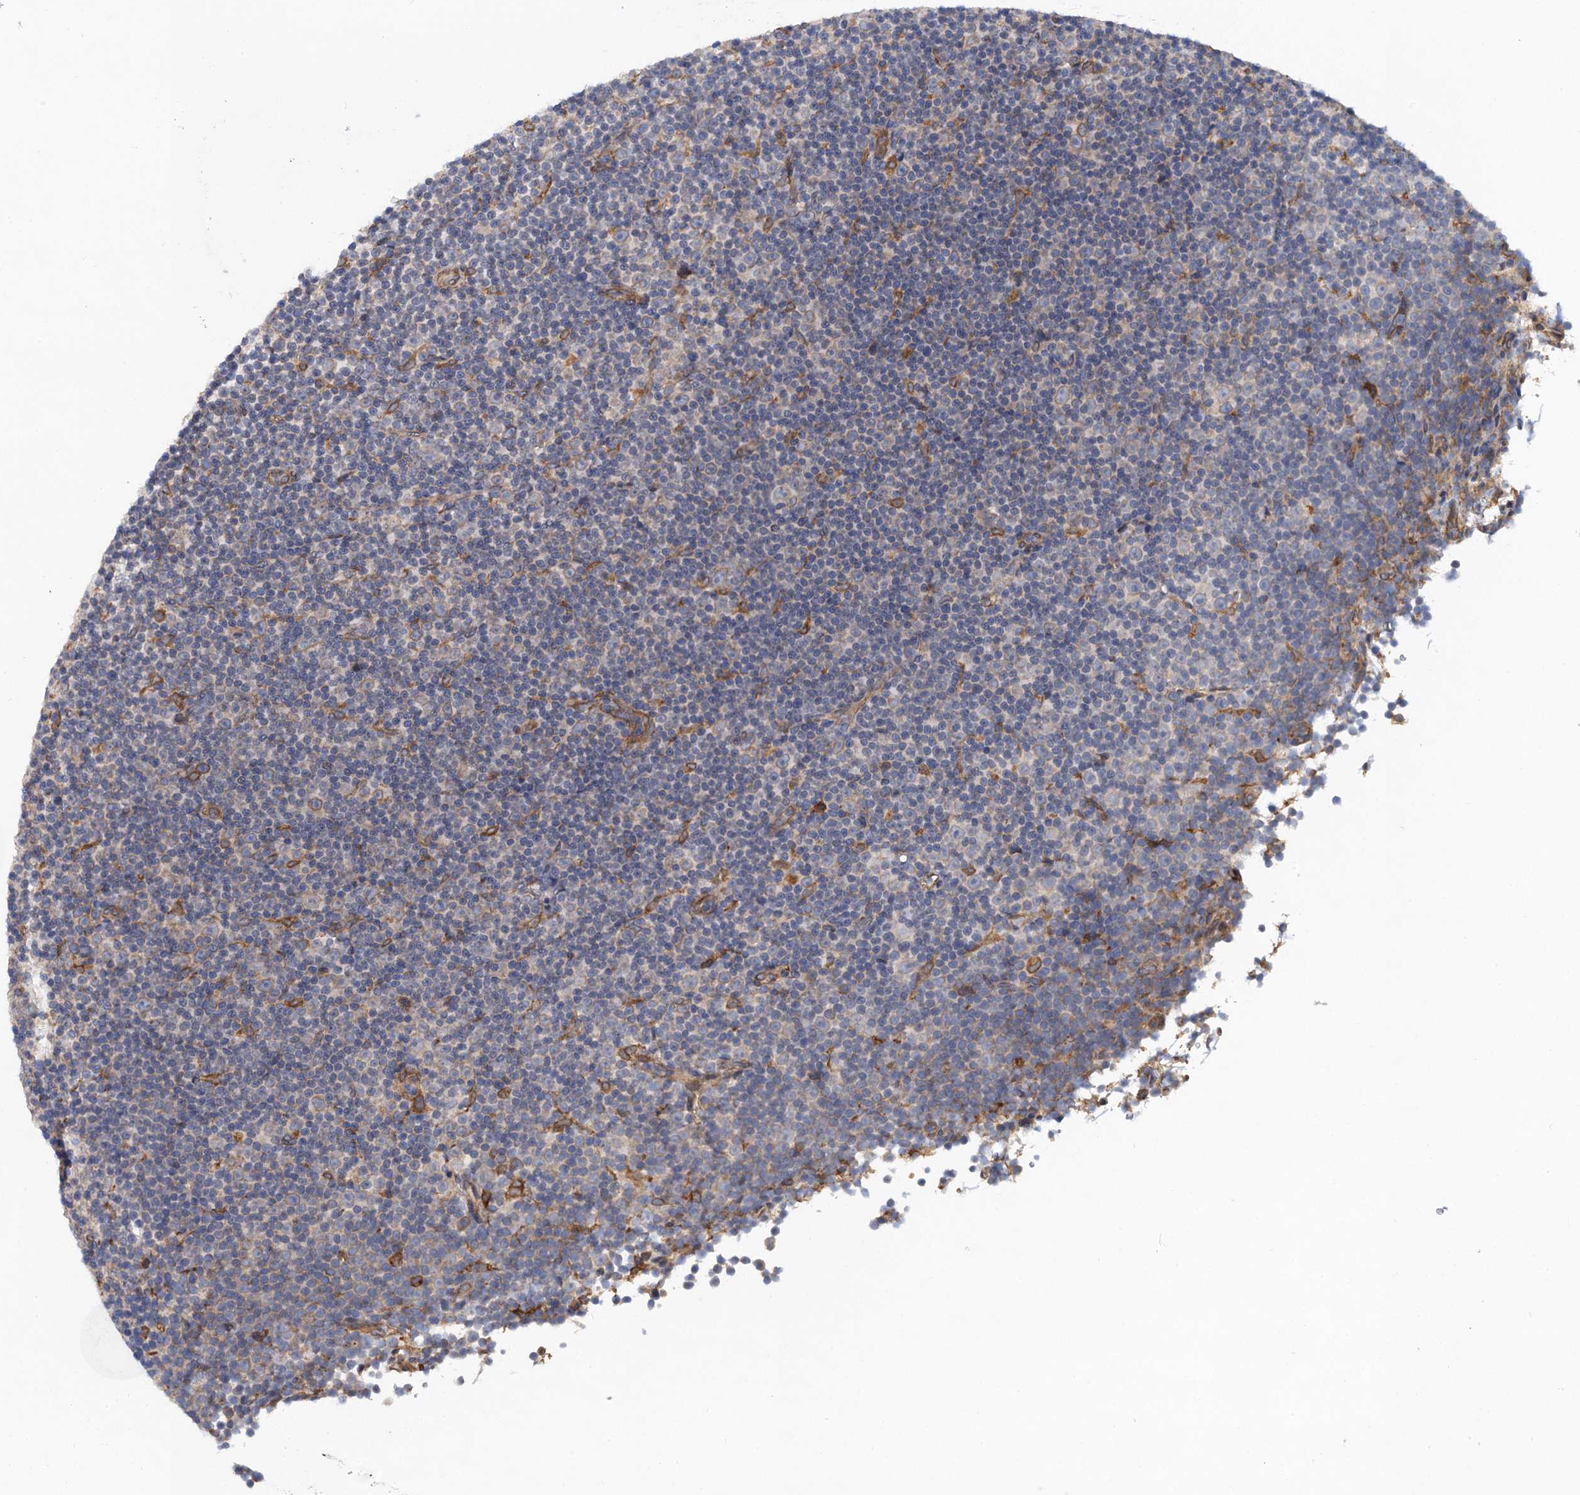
{"staining": {"intensity": "weak", "quantity": "<25%", "location": "cytoplasmic/membranous"}, "tissue": "lymphoma", "cell_type": "Tumor cells", "image_type": "cancer", "snomed": [{"axis": "morphology", "description": "Malignant lymphoma, non-Hodgkin's type, Low grade"}, {"axis": "topography", "description": "Lymph node"}], "caption": "Immunohistochemical staining of malignant lymphoma, non-Hodgkin's type (low-grade) reveals no significant positivity in tumor cells.", "gene": "ARMC5", "patient": {"sex": "female", "age": 67}}